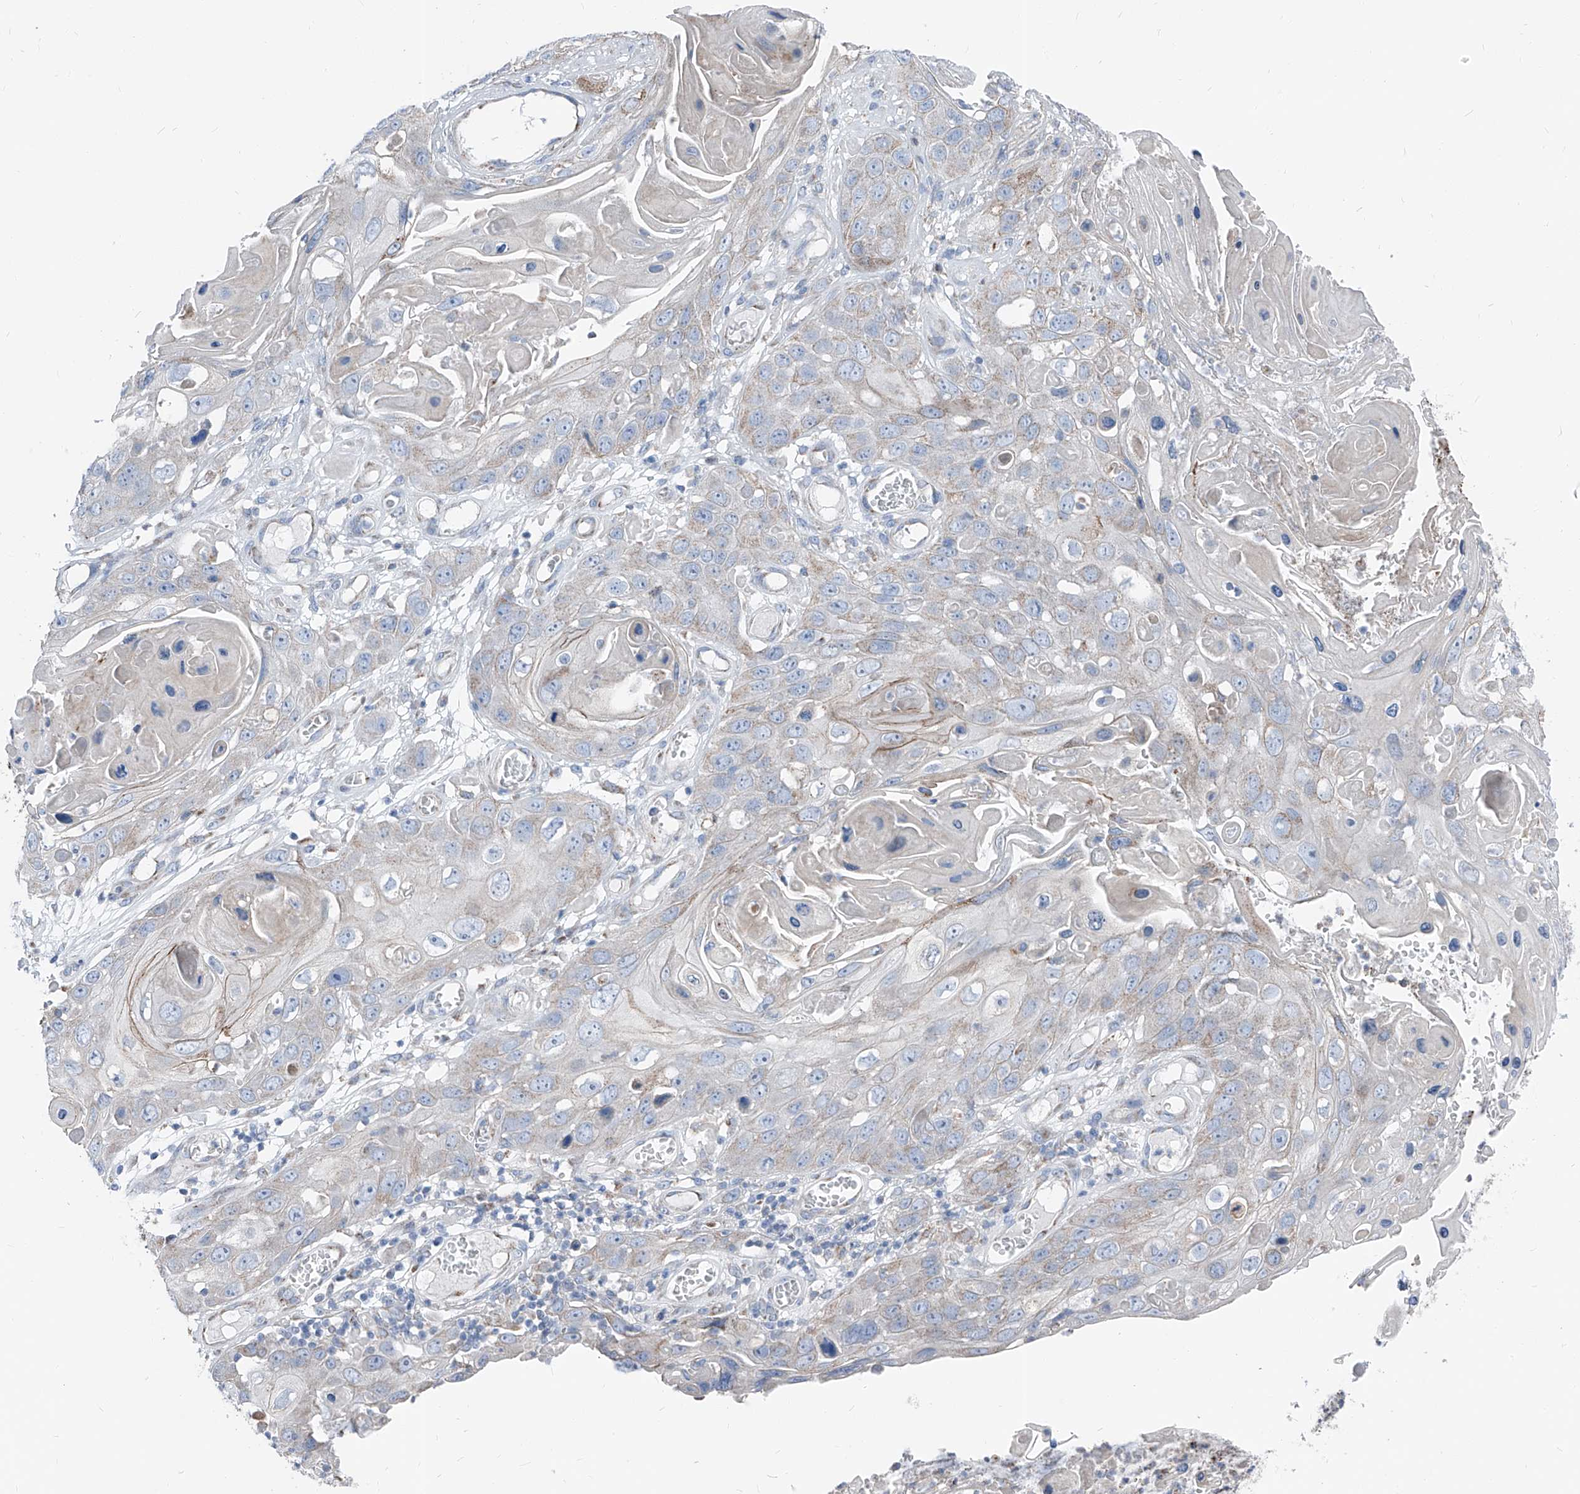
{"staining": {"intensity": "negative", "quantity": "none", "location": "none"}, "tissue": "skin cancer", "cell_type": "Tumor cells", "image_type": "cancer", "snomed": [{"axis": "morphology", "description": "Squamous cell carcinoma, NOS"}, {"axis": "topography", "description": "Skin"}], "caption": "This is an immunohistochemistry (IHC) photomicrograph of squamous cell carcinoma (skin). There is no positivity in tumor cells.", "gene": "AGPS", "patient": {"sex": "male", "age": 55}}